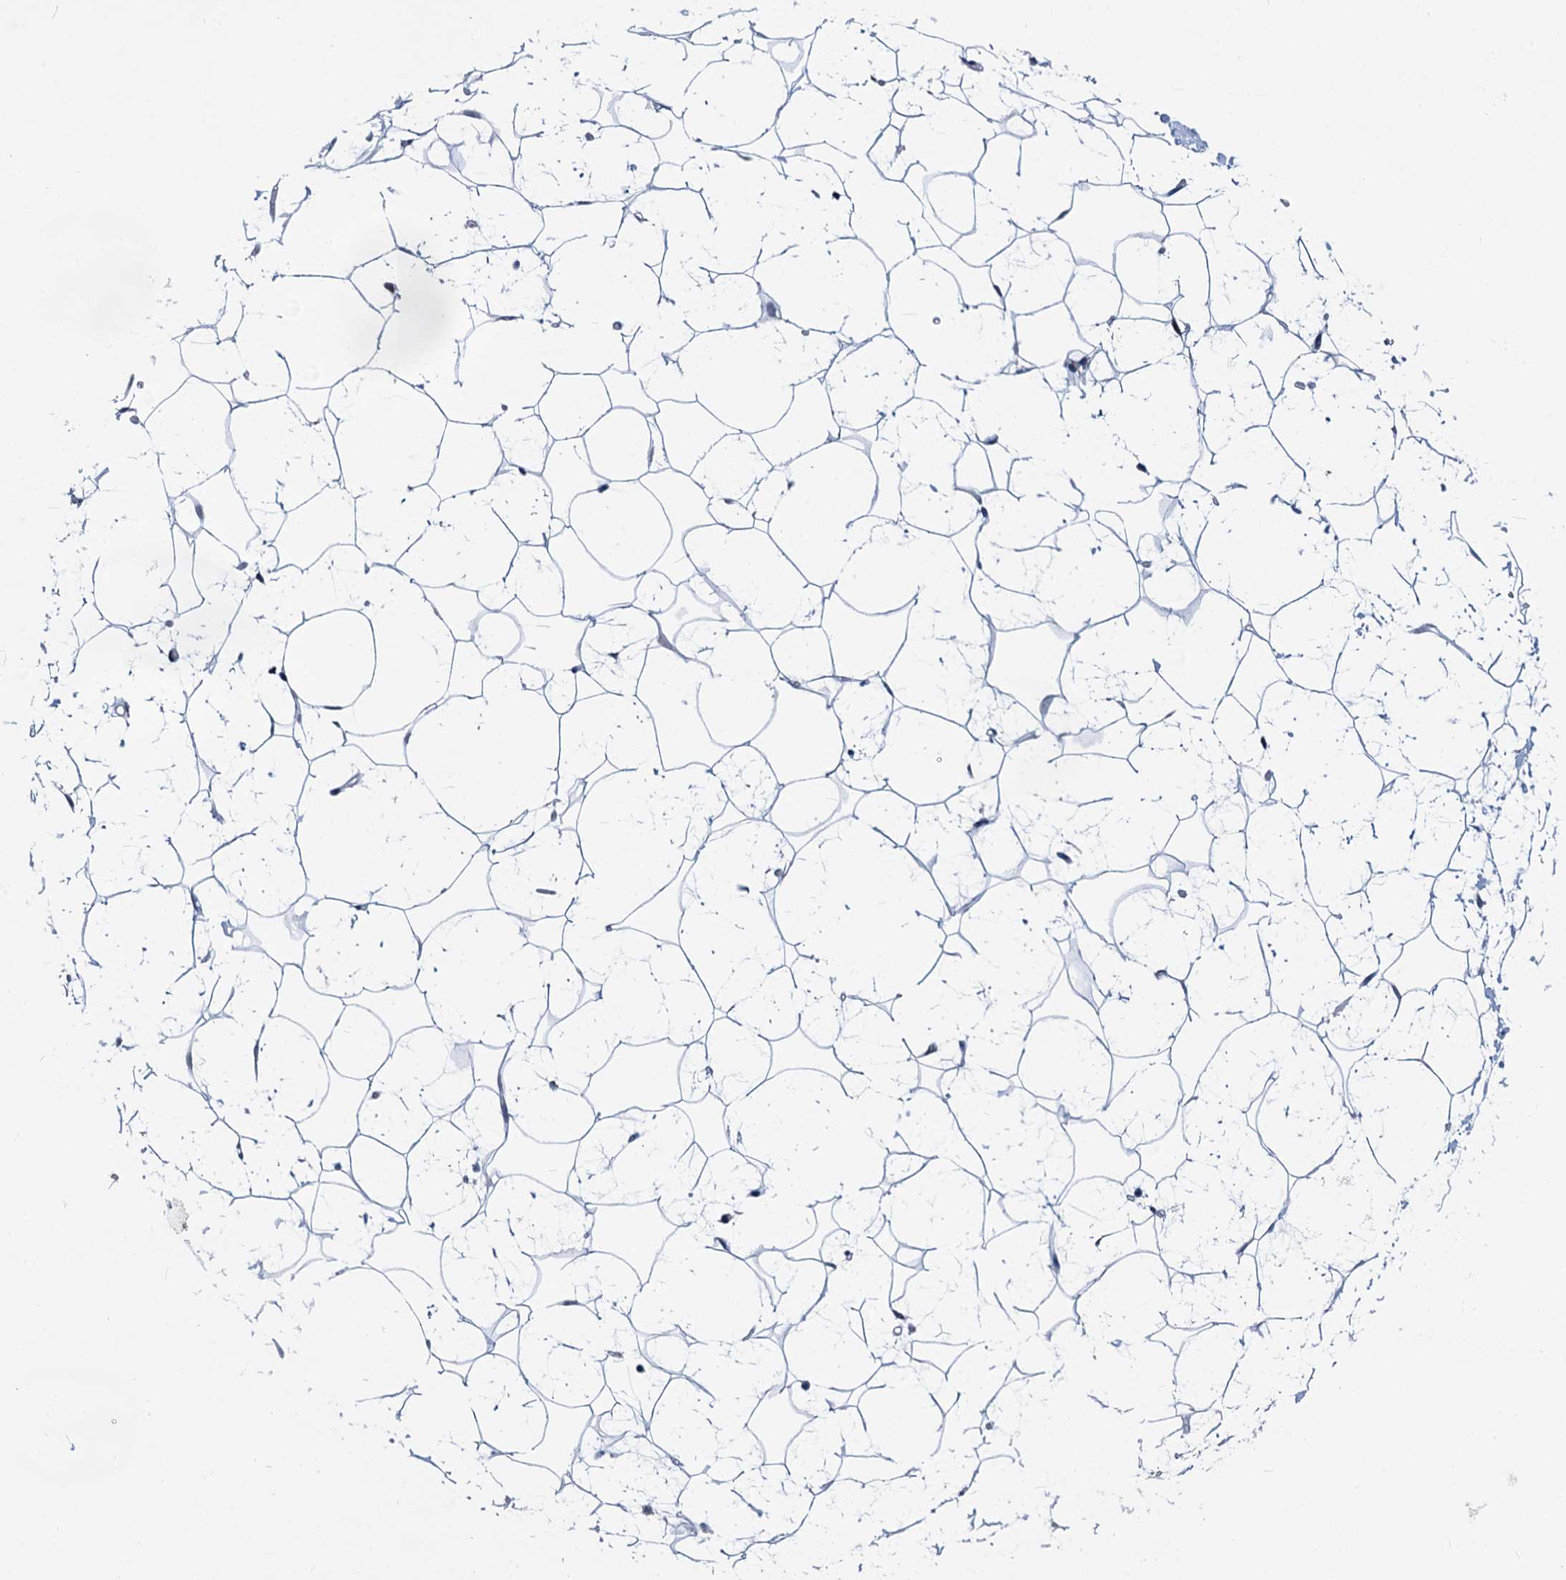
{"staining": {"intensity": "negative", "quantity": "none", "location": "none"}, "tissue": "adipose tissue", "cell_type": "Adipocytes", "image_type": "normal", "snomed": [{"axis": "morphology", "description": "Normal tissue, NOS"}, {"axis": "topography", "description": "Breast"}], "caption": "Immunohistochemistry (IHC) of benign human adipose tissue displays no positivity in adipocytes.", "gene": "MAGEA4", "patient": {"sex": "female", "age": 26}}